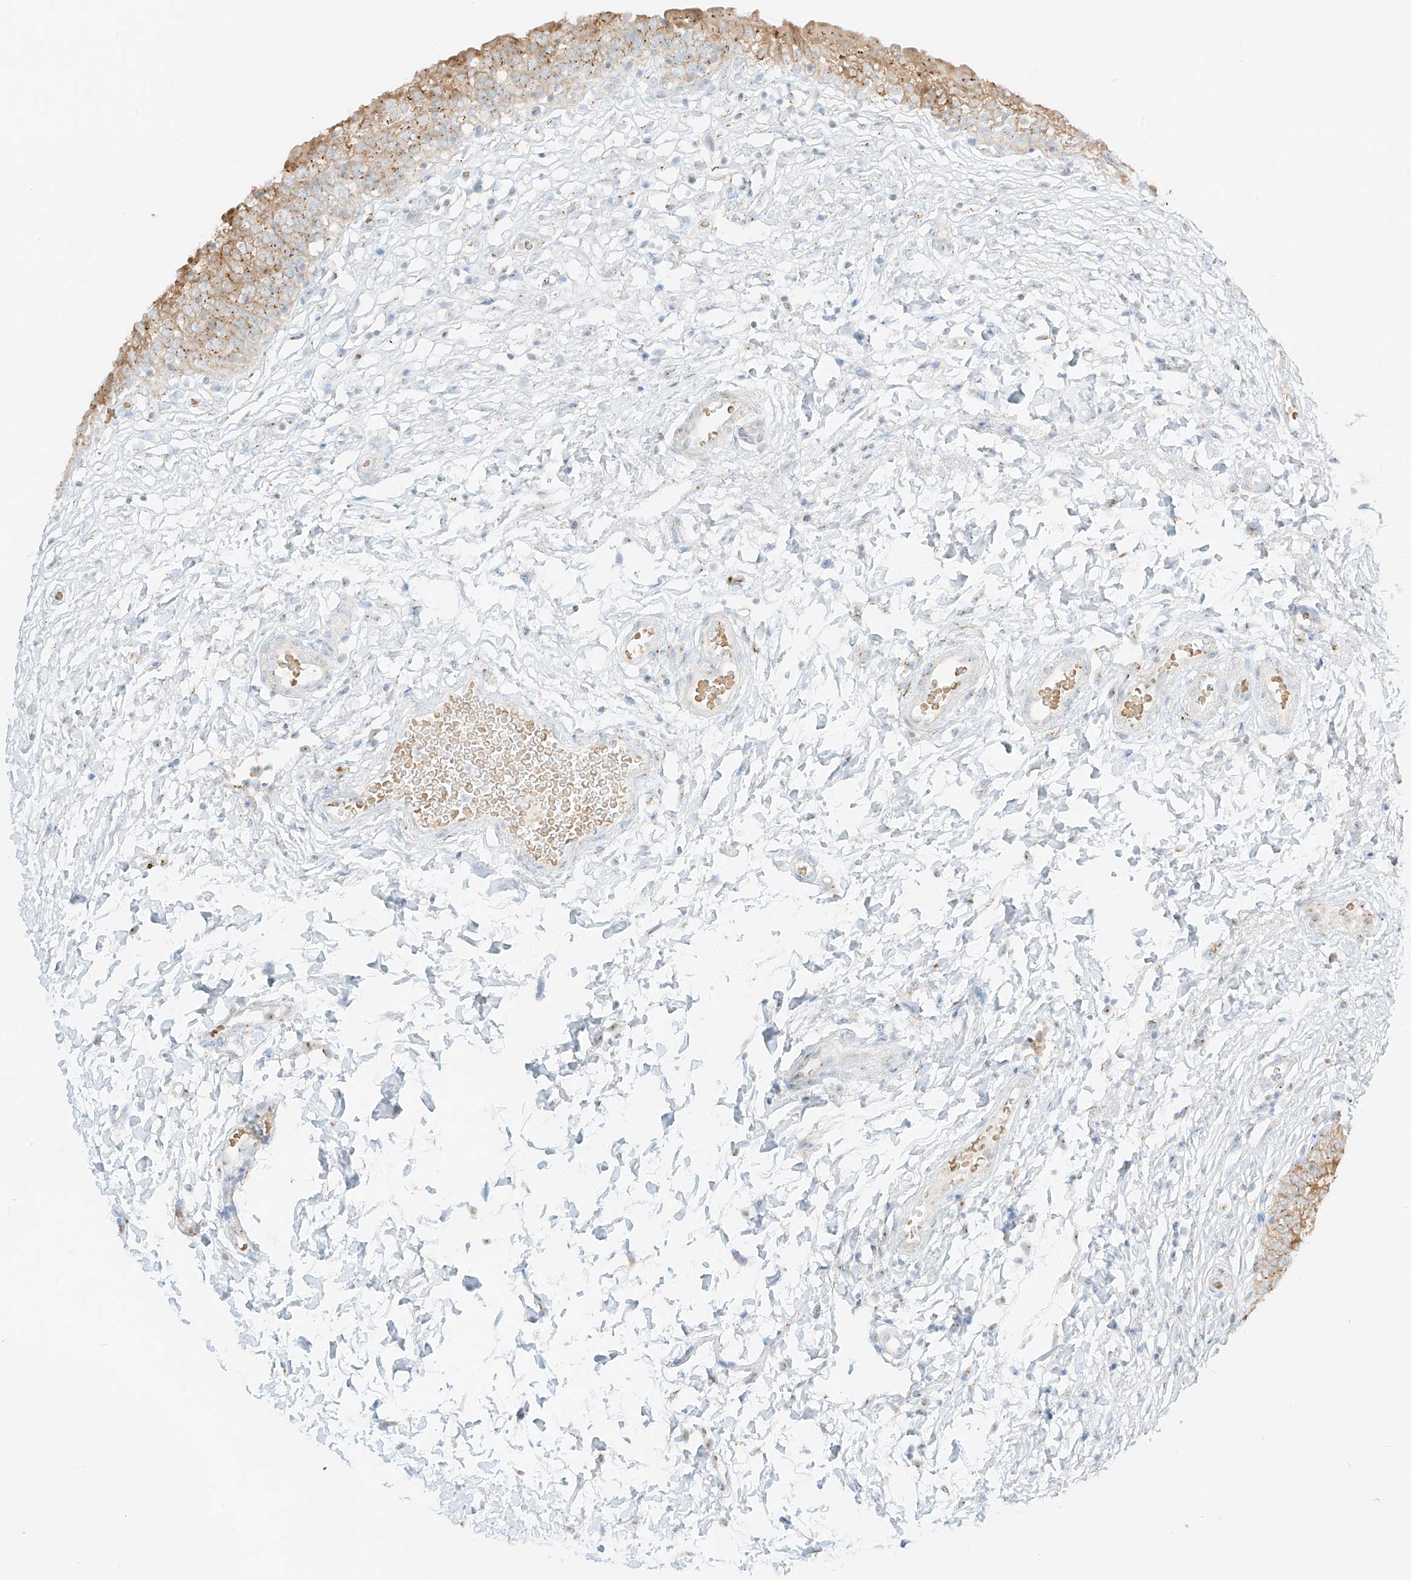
{"staining": {"intensity": "moderate", "quantity": ">75%", "location": "cytoplasmic/membranous"}, "tissue": "urinary bladder", "cell_type": "Urothelial cells", "image_type": "normal", "snomed": [{"axis": "morphology", "description": "Normal tissue, NOS"}, {"axis": "topography", "description": "Urinary bladder"}], "caption": "Urothelial cells show medium levels of moderate cytoplasmic/membranous positivity in about >75% of cells in benign urinary bladder.", "gene": "TMEM87B", "patient": {"sex": "male", "age": 55}}